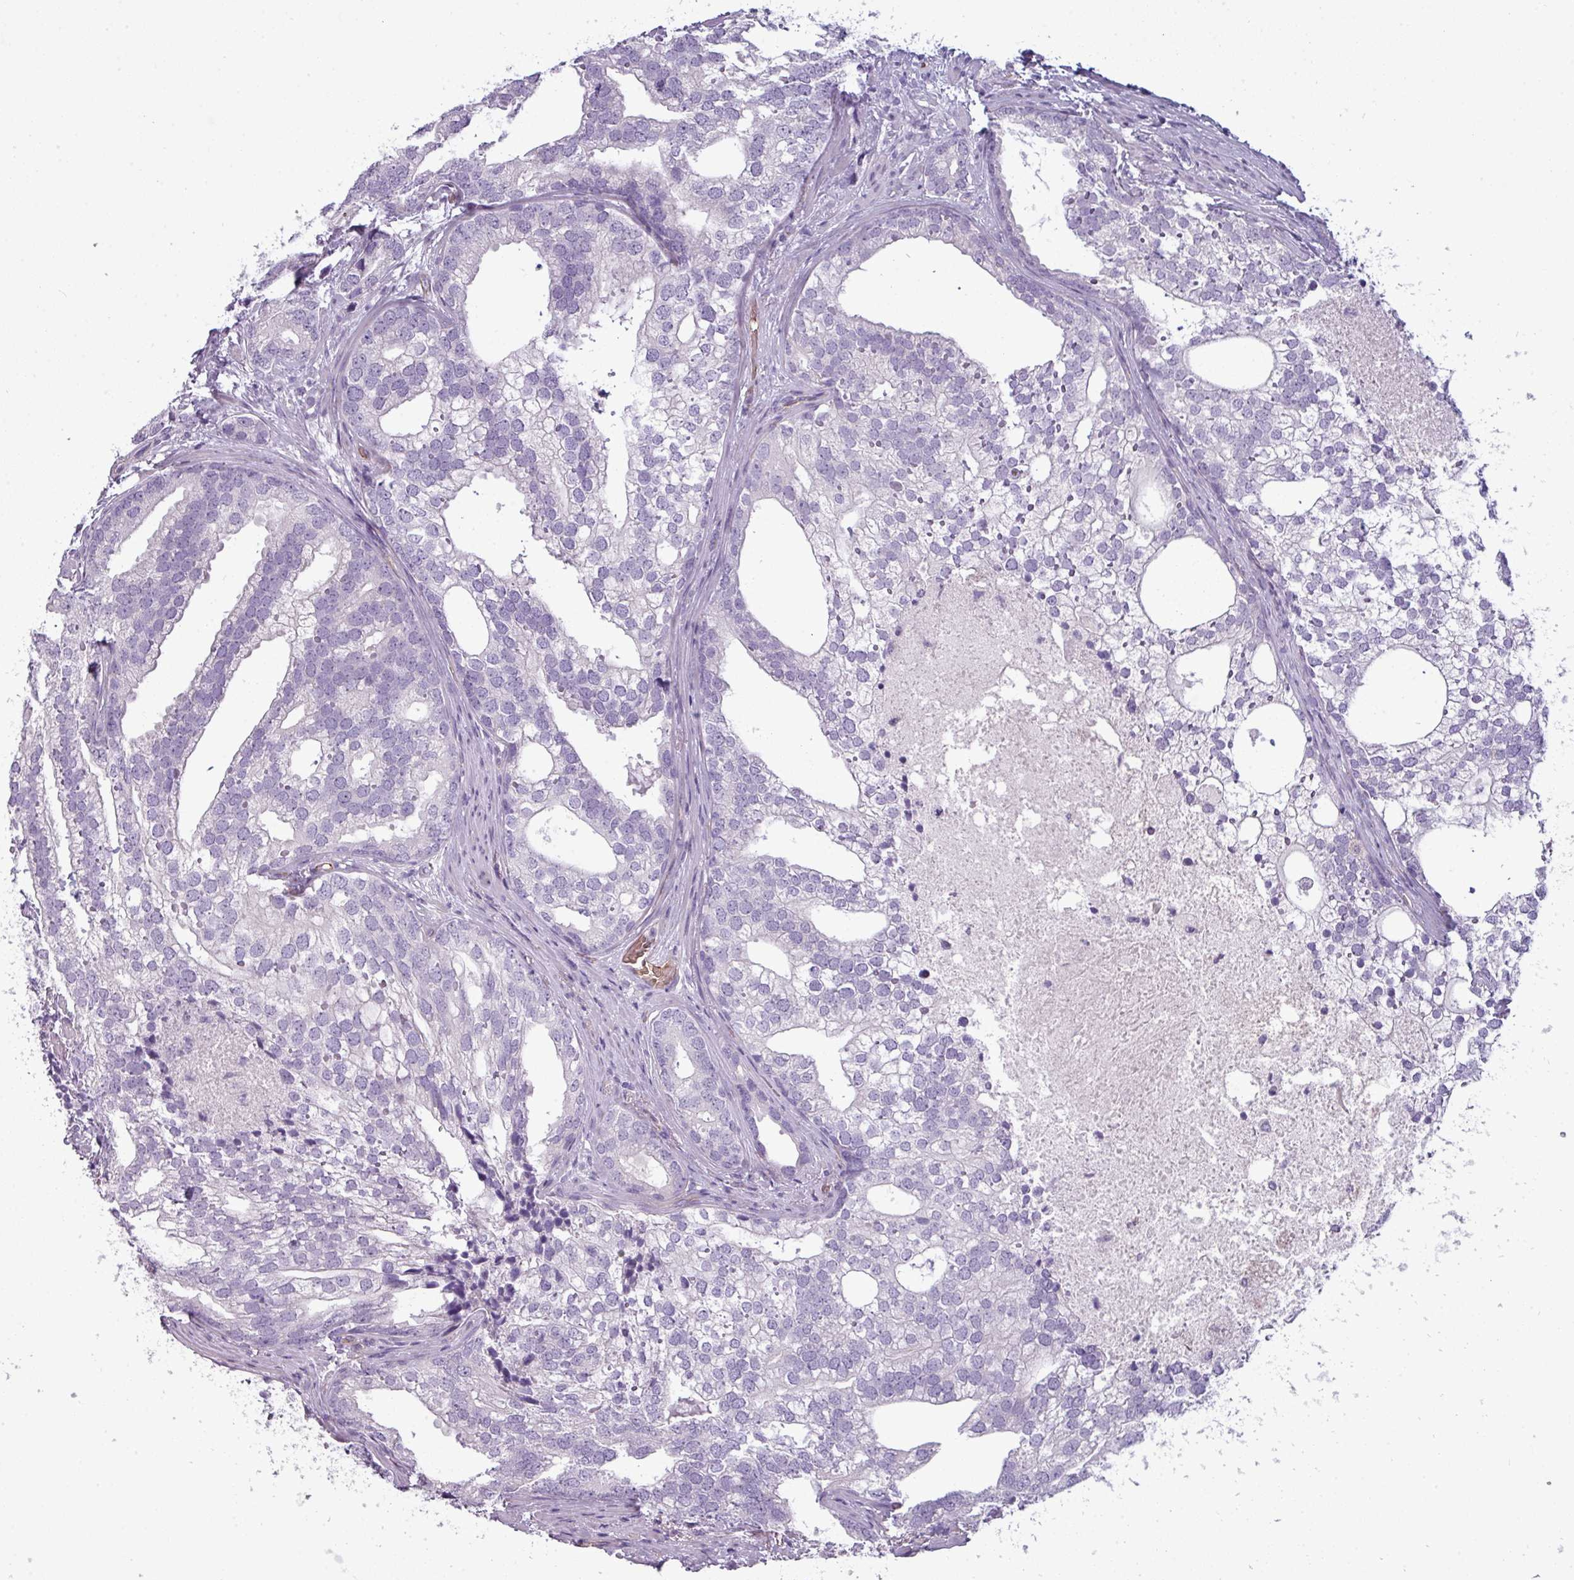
{"staining": {"intensity": "negative", "quantity": "none", "location": "none"}, "tissue": "prostate cancer", "cell_type": "Tumor cells", "image_type": "cancer", "snomed": [{"axis": "morphology", "description": "Adenocarcinoma, High grade"}, {"axis": "topography", "description": "Prostate"}], "caption": "The immunohistochemistry (IHC) photomicrograph has no significant positivity in tumor cells of prostate cancer (high-grade adenocarcinoma) tissue.", "gene": "AREL1", "patient": {"sex": "male", "age": 75}}